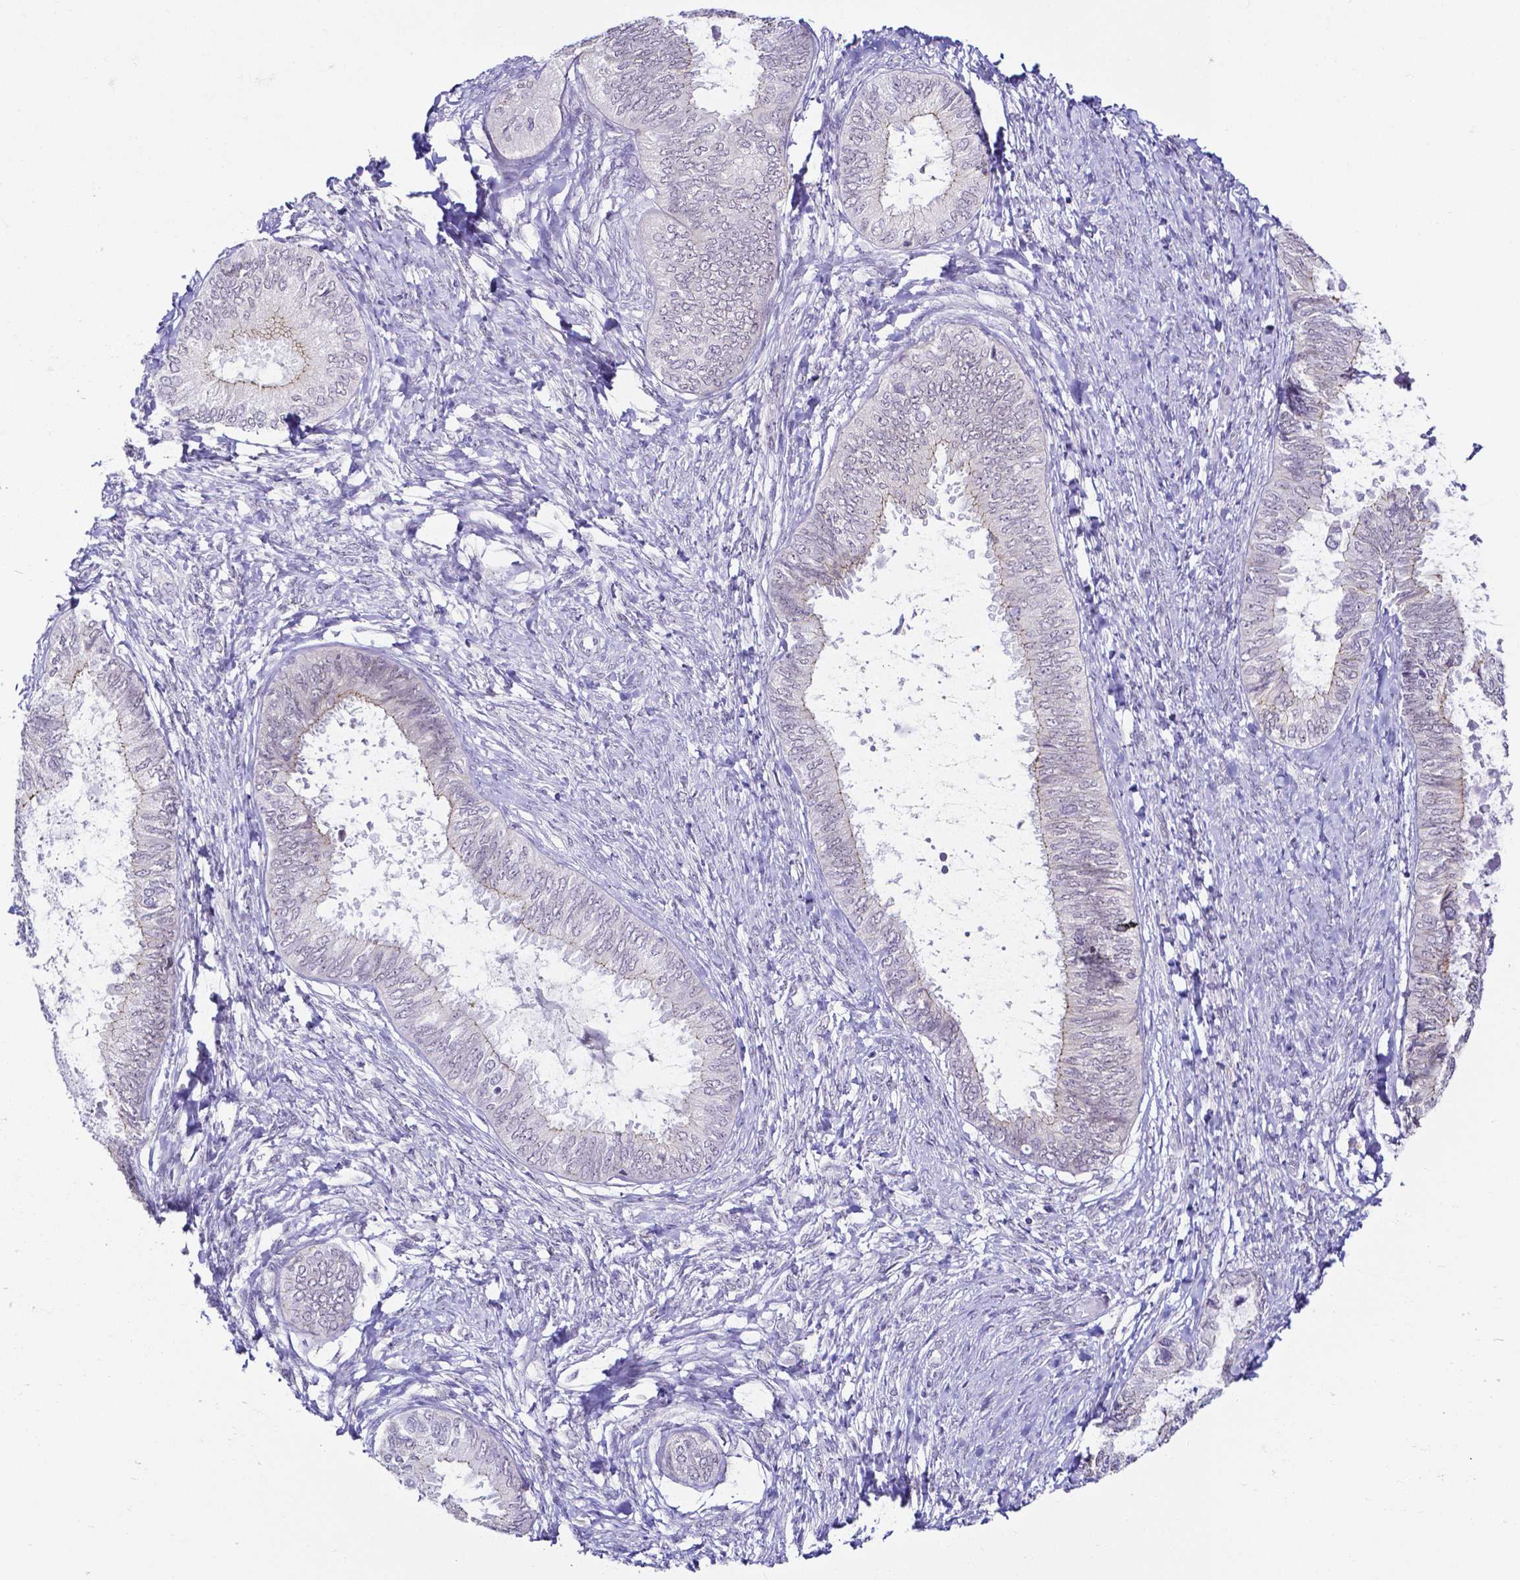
{"staining": {"intensity": "weak", "quantity": "<25%", "location": "cytoplasmic/membranous"}, "tissue": "ovarian cancer", "cell_type": "Tumor cells", "image_type": "cancer", "snomed": [{"axis": "morphology", "description": "Carcinoma, endometroid"}, {"axis": "topography", "description": "Ovary"}], "caption": "Endometroid carcinoma (ovarian) stained for a protein using immunohistochemistry (IHC) displays no staining tumor cells.", "gene": "FAM83G", "patient": {"sex": "female", "age": 70}}